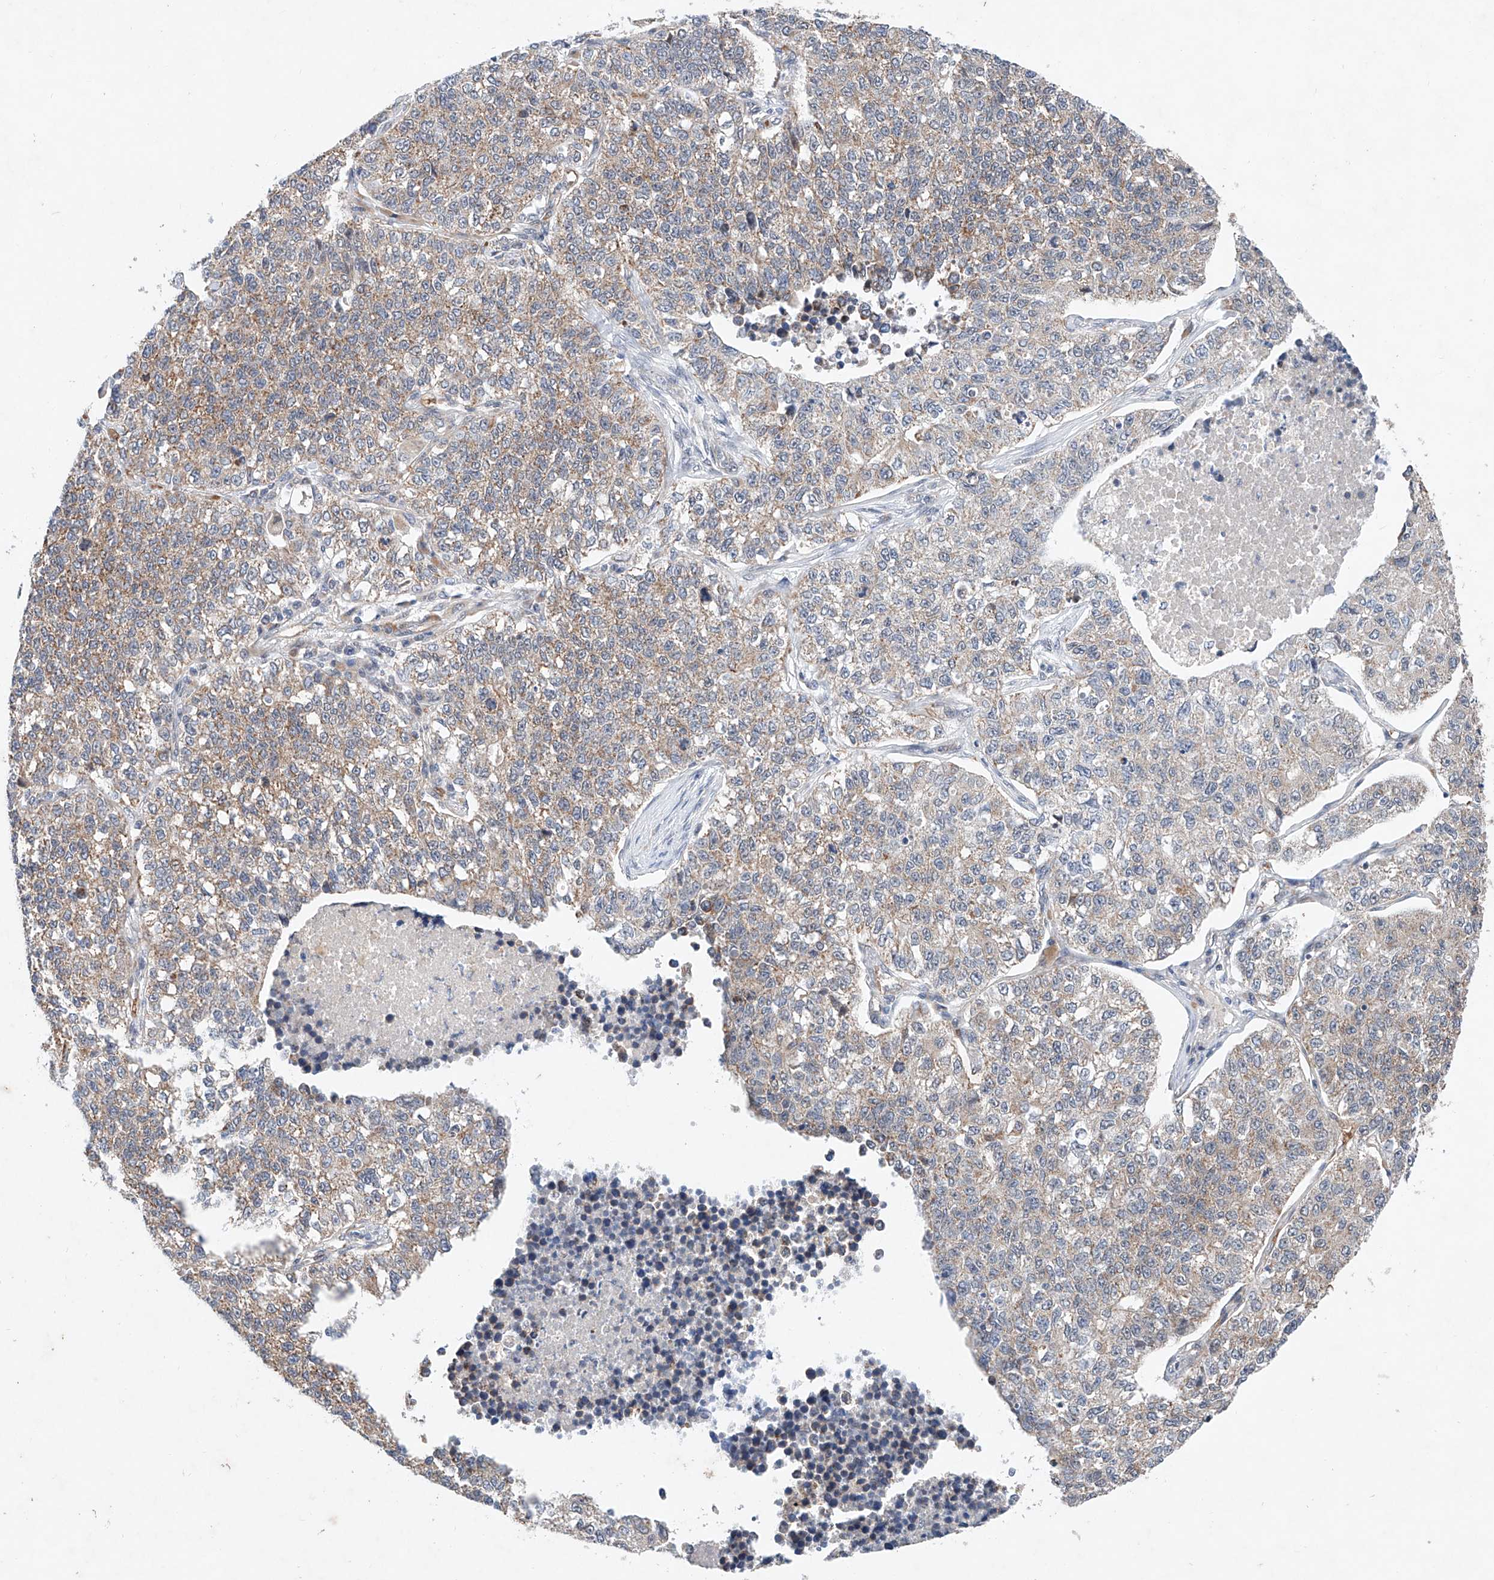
{"staining": {"intensity": "weak", "quantity": ">75%", "location": "cytoplasmic/membranous"}, "tissue": "lung cancer", "cell_type": "Tumor cells", "image_type": "cancer", "snomed": [{"axis": "morphology", "description": "Adenocarcinoma, NOS"}, {"axis": "topography", "description": "Lung"}], "caption": "This photomicrograph demonstrates immunohistochemistry staining of lung adenocarcinoma, with low weak cytoplasmic/membranous positivity in approximately >75% of tumor cells.", "gene": "FASTK", "patient": {"sex": "male", "age": 49}}